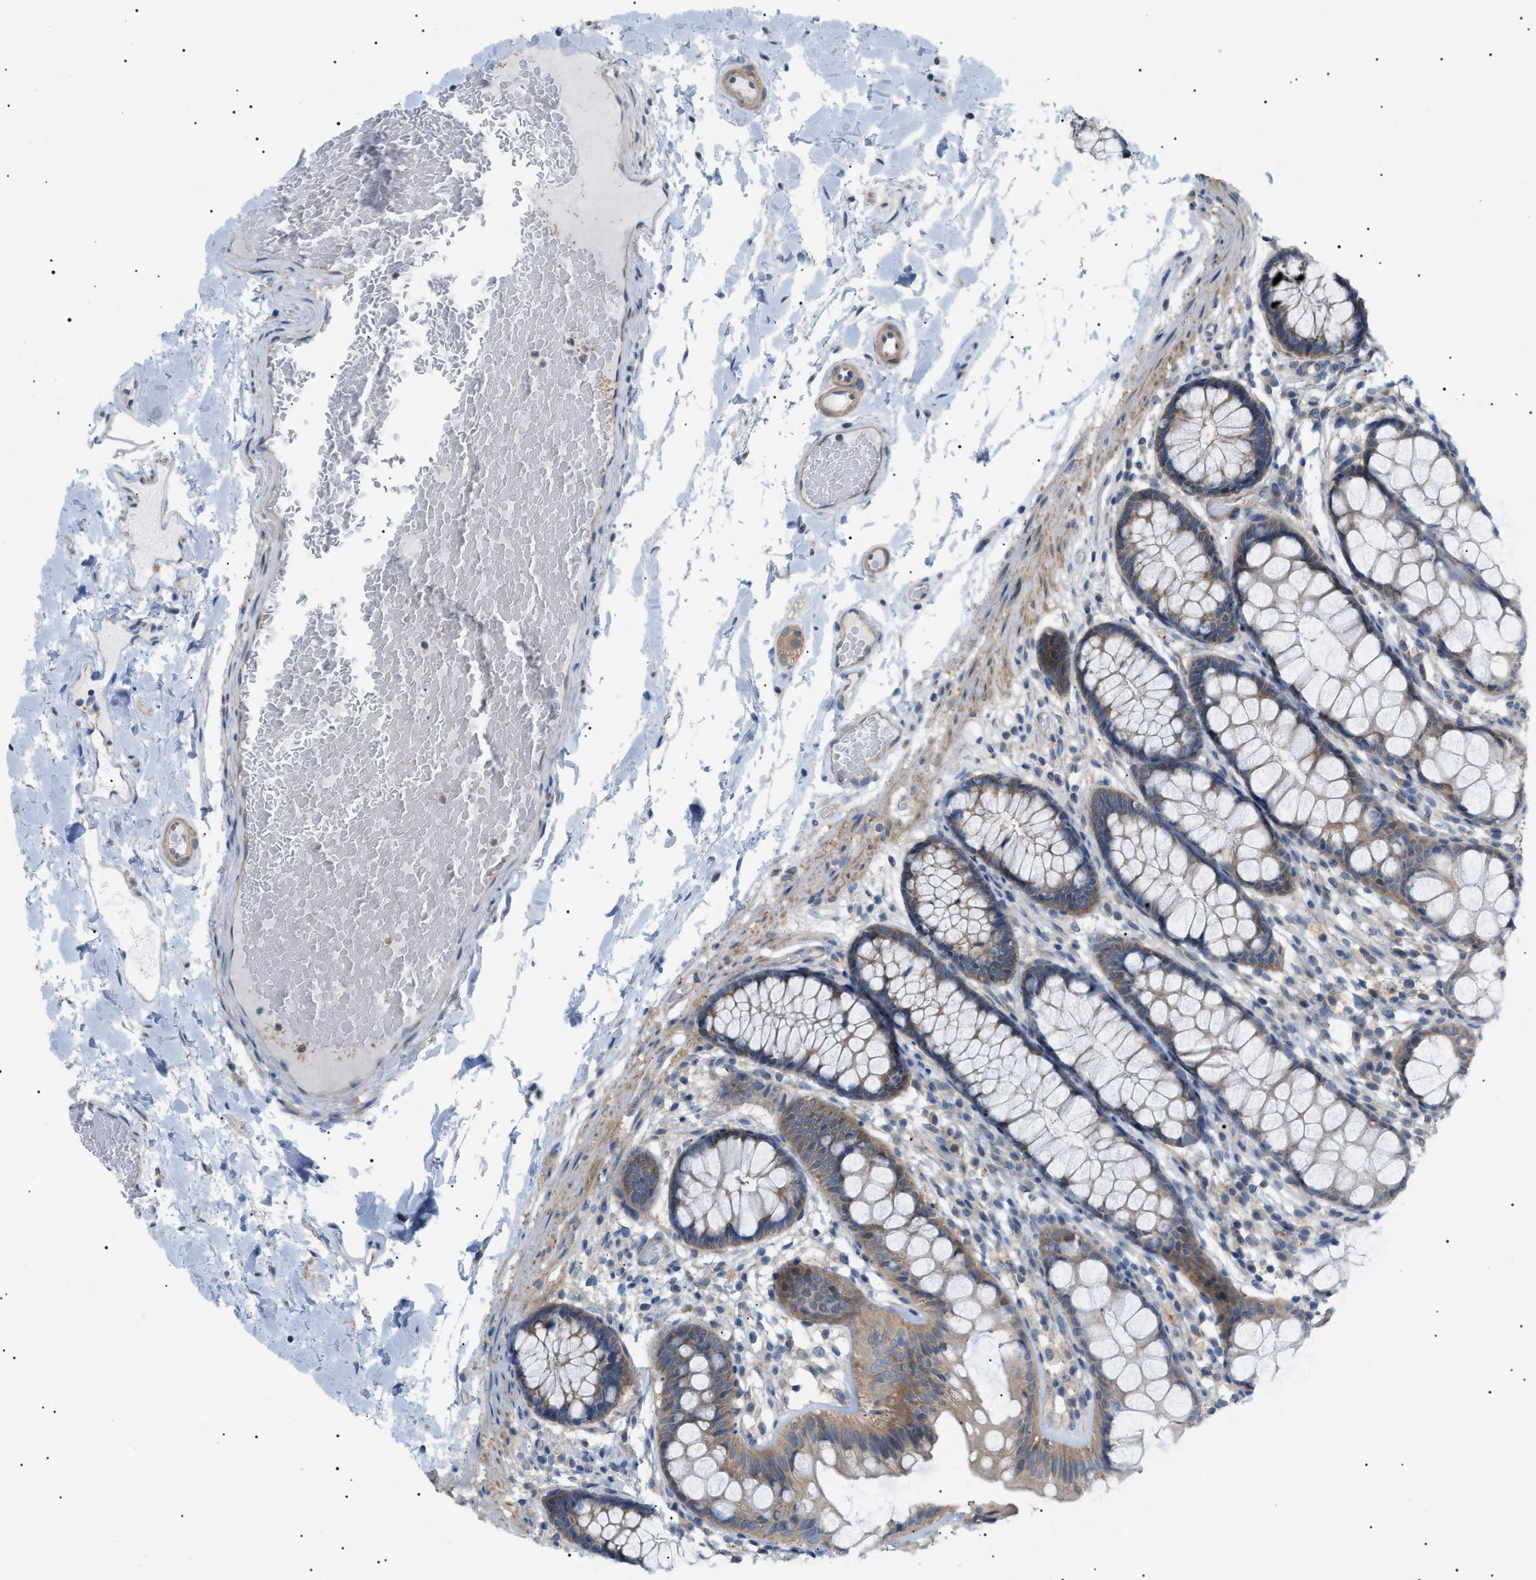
{"staining": {"intensity": "weak", "quantity": ">75%", "location": "cytoplasmic/membranous"}, "tissue": "colon", "cell_type": "Endothelial cells", "image_type": "normal", "snomed": [{"axis": "morphology", "description": "Normal tissue, NOS"}, {"axis": "topography", "description": "Colon"}], "caption": "Protein expression analysis of unremarkable human colon reveals weak cytoplasmic/membranous positivity in about >75% of endothelial cells. Using DAB (brown) and hematoxylin (blue) stains, captured at high magnification using brightfield microscopy.", "gene": "IRS2", "patient": {"sex": "female", "age": 56}}